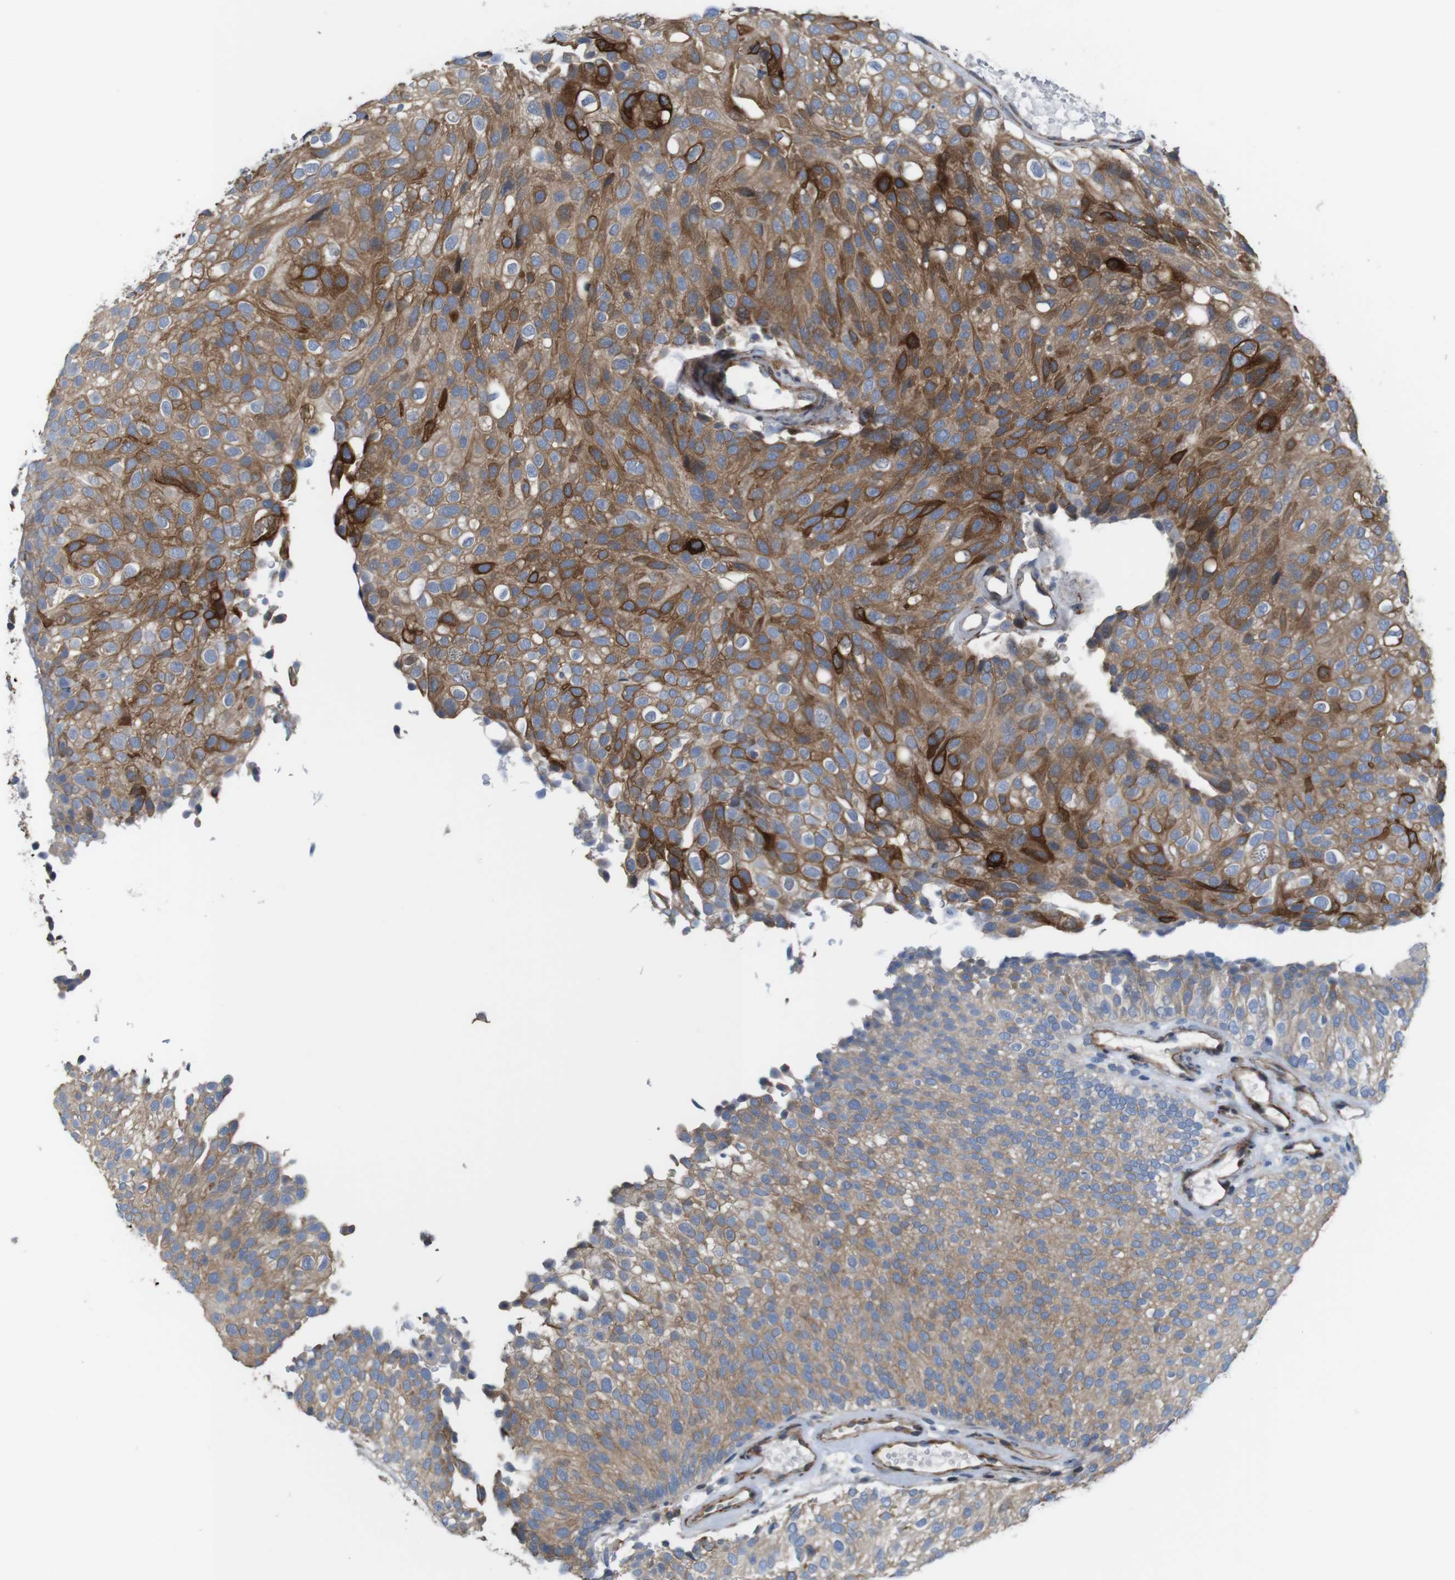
{"staining": {"intensity": "moderate", "quantity": ">75%", "location": "cytoplasmic/membranous"}, "tissue": "urothelial cancer", "cell_type": "Tumor cells", "image_type": "cancer", "snomed": [{"axis": "morphology", "description": "Urothelial carcinoma, Low grade"}, {"axis": "topography", "description": "Urinary bladder"}], "caption": "Immunohistochemical staining of human urothelial cancer displays medium levels of moderate cytoplasmic/membranous protein expression in about >75% of tumor cells.", "gene": "PCOLCE2", "patient": {"sex": "male", "age": 78}}